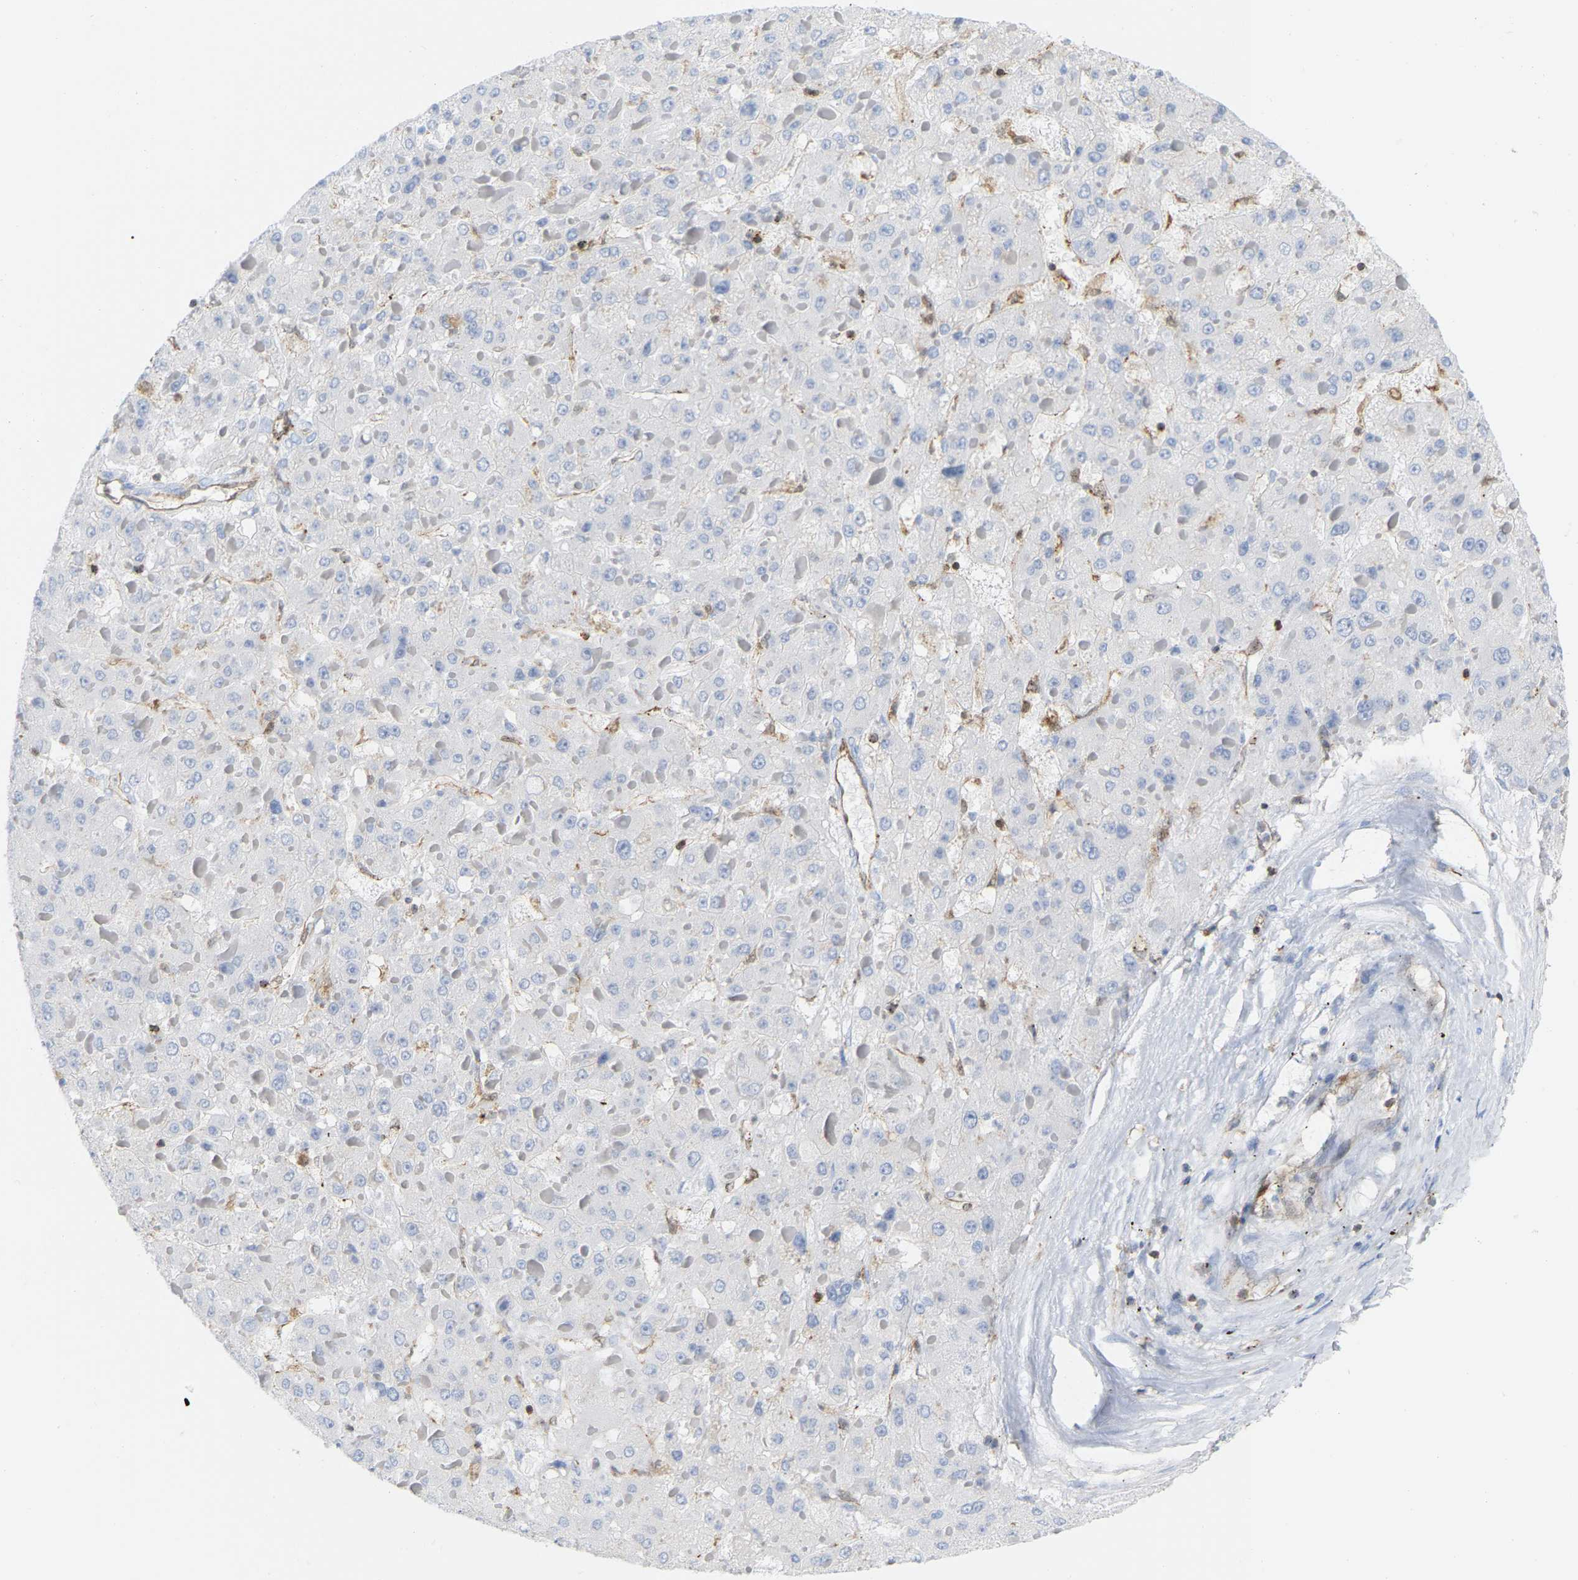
{"staining": {"intensity": "negative", "quantity": "none", "location": "none"}, "tissue": "liver cancer", "cell_type": "Tumor cells", "image_type": "cancer", "snomed": [{"axis": "morphology", "description": "Carcinoma, Hepatocellular, NOS"}, {"axis": "topography", "description": "Liver"}], "caption": "Protein analysis of liver cancer reveals no significant positivity in tumor cells.", "gene": "GIMAP4", "patient": {"sex": "female", "age": 73}}